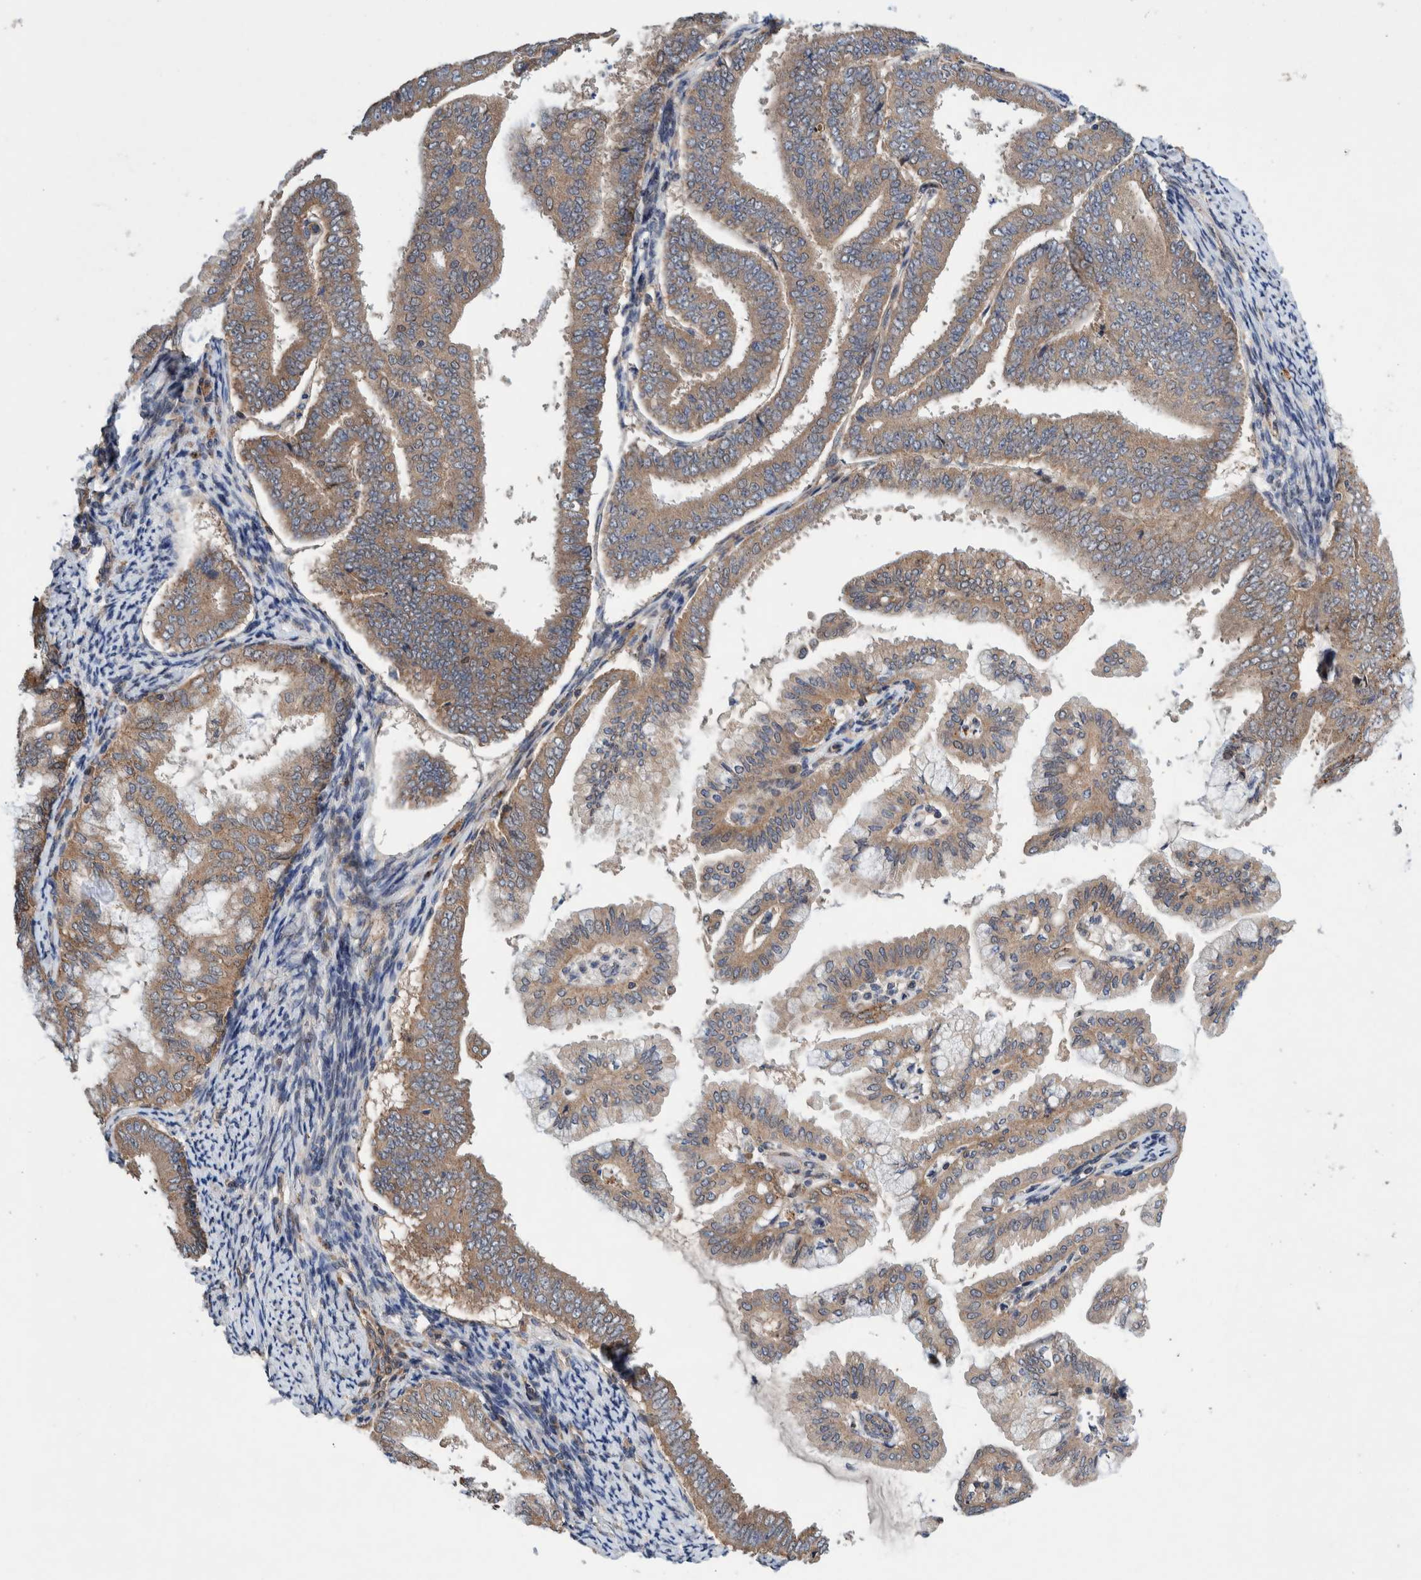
{"staining": {"intensity": "weak", "quantity": ">75%", "location": "cytoplasmic/membranous"}, "tissue": "endometrial cancer", "cell_type": "Tumor cells", "image_type": "cancer", "snomed": [{"axis": "morphology", "description": "Adenocarcinoma, NOS"}, {"axis": "topography", "description": "Endometrium"}], "caption": "A micrograph of human endometrial adenocarcinoma stained for a protein displays weak cytoplasmic/membranous brown staining in tumor cells.", "gene": "PIK3R6", "patient": {"sex": "female", "age": 63}}